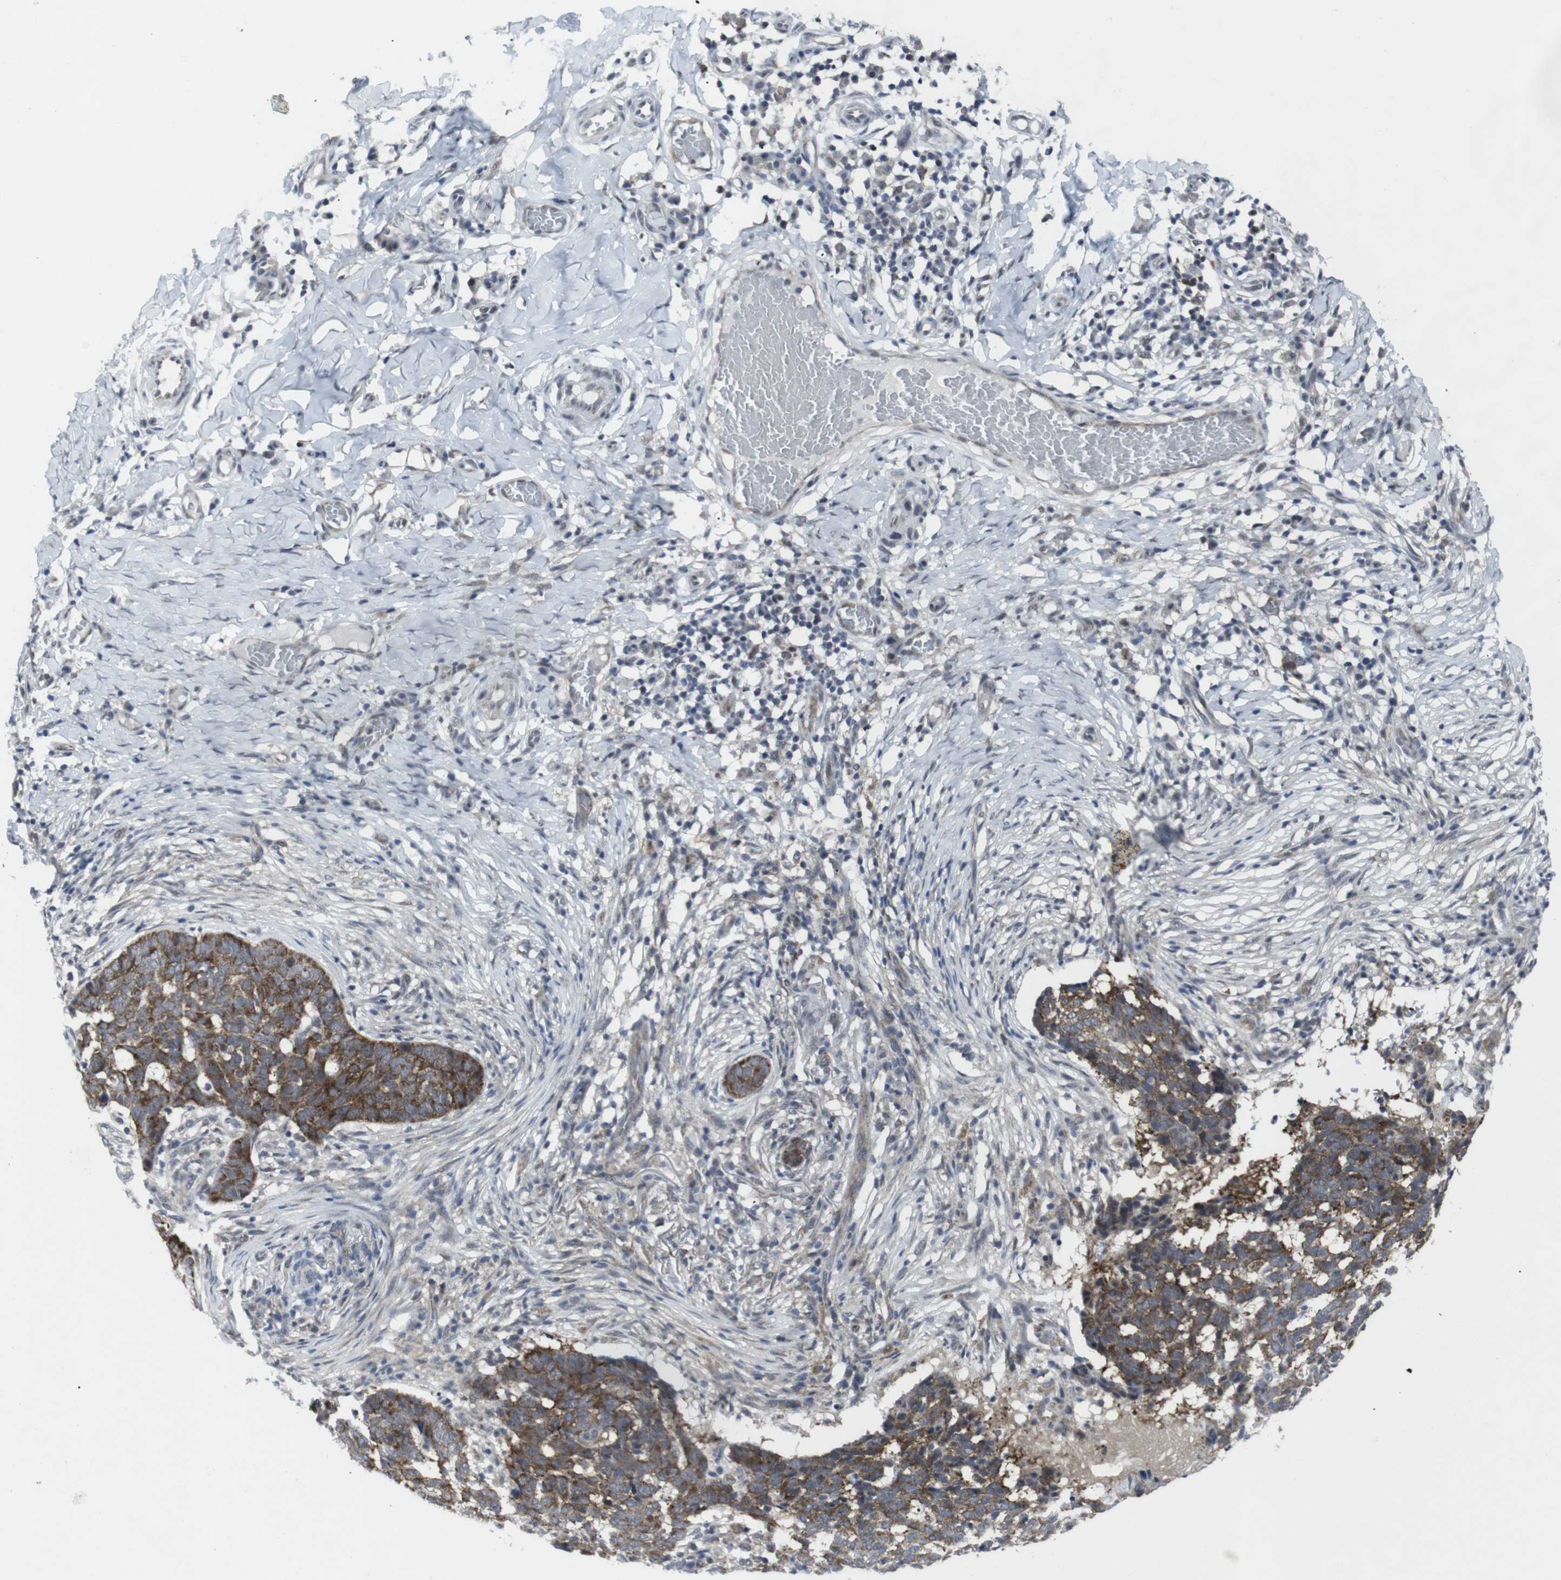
{"staining": {"intensity": "moderate", "quantity": ">75%", "location": "cytoplasmic/membranous"}, "tissue": "skin cancer", "cell_type": "Tumor cells", "image_type": "cancer", "snomed": [{"axis": "morphology", "description": "Basal cell carcinoma"}, {"axis": "topography", "description": "Skin"}], "caption": "IHC of human skin cancer (basal cell carcinoma) shows medium levels of moderate cytoplasmic/membranous expression in approximately >75% of tumor cells.", "gene": "GEMIN2", "patient": {"sex": "male", "age": 85}}